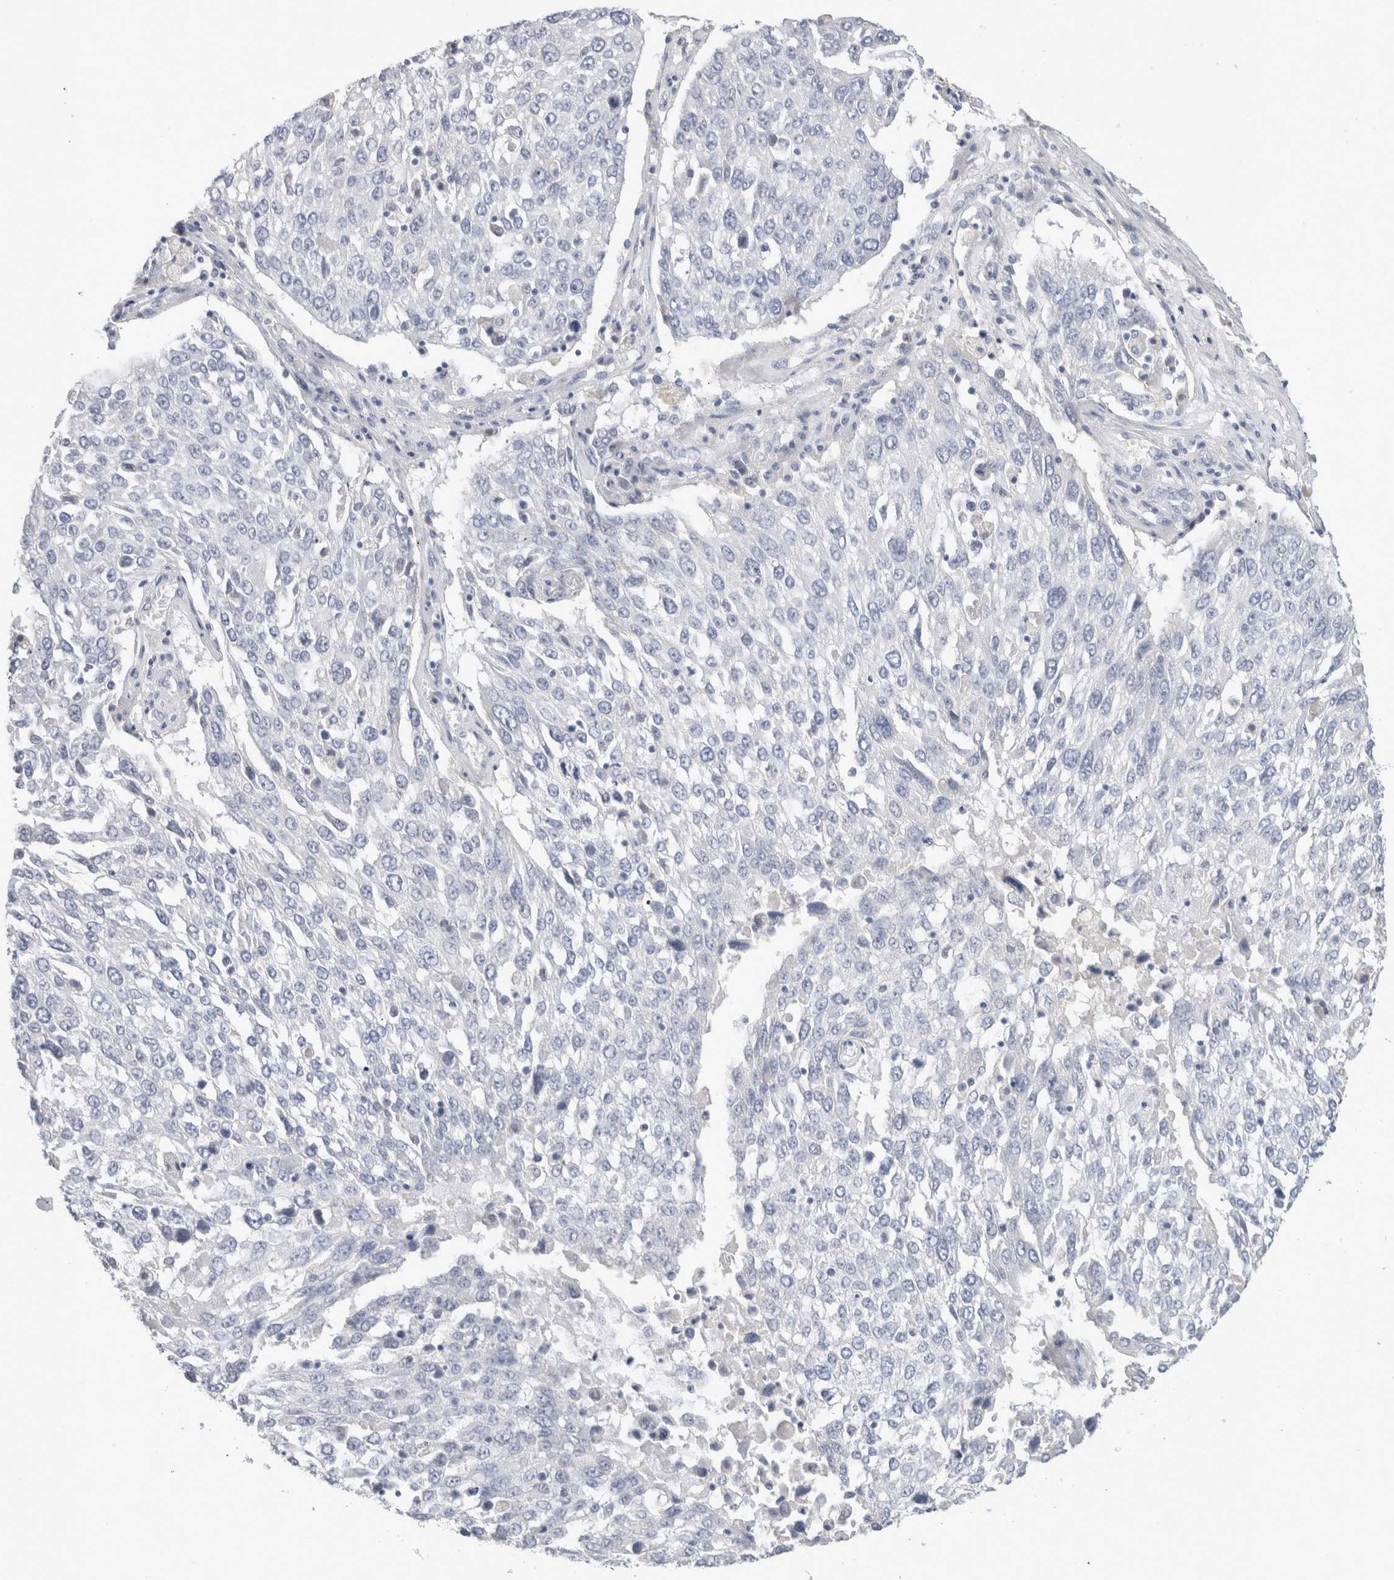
{"staining": {"intensity": "negative", "quantity": "none", "location": "none"}, "tissue": "lung cancer", "cell_type": "Tumor cells", "image_type": "cancer", "snomed": [{"axis": "morphology", "description": "Squamous cell carcinoma, NOS"}, {"axis": "topography", "description": "Lung"}], "caption": "Immunohistochemical staining of human lung cancer (squamous cell carcinoma) reveals no significant staining in tumor cells. (Immunohistochemistry, brightfield microscopy, high magnification).", "gene": "BCAN", "patient": {"sex": "male", "age": 65}}